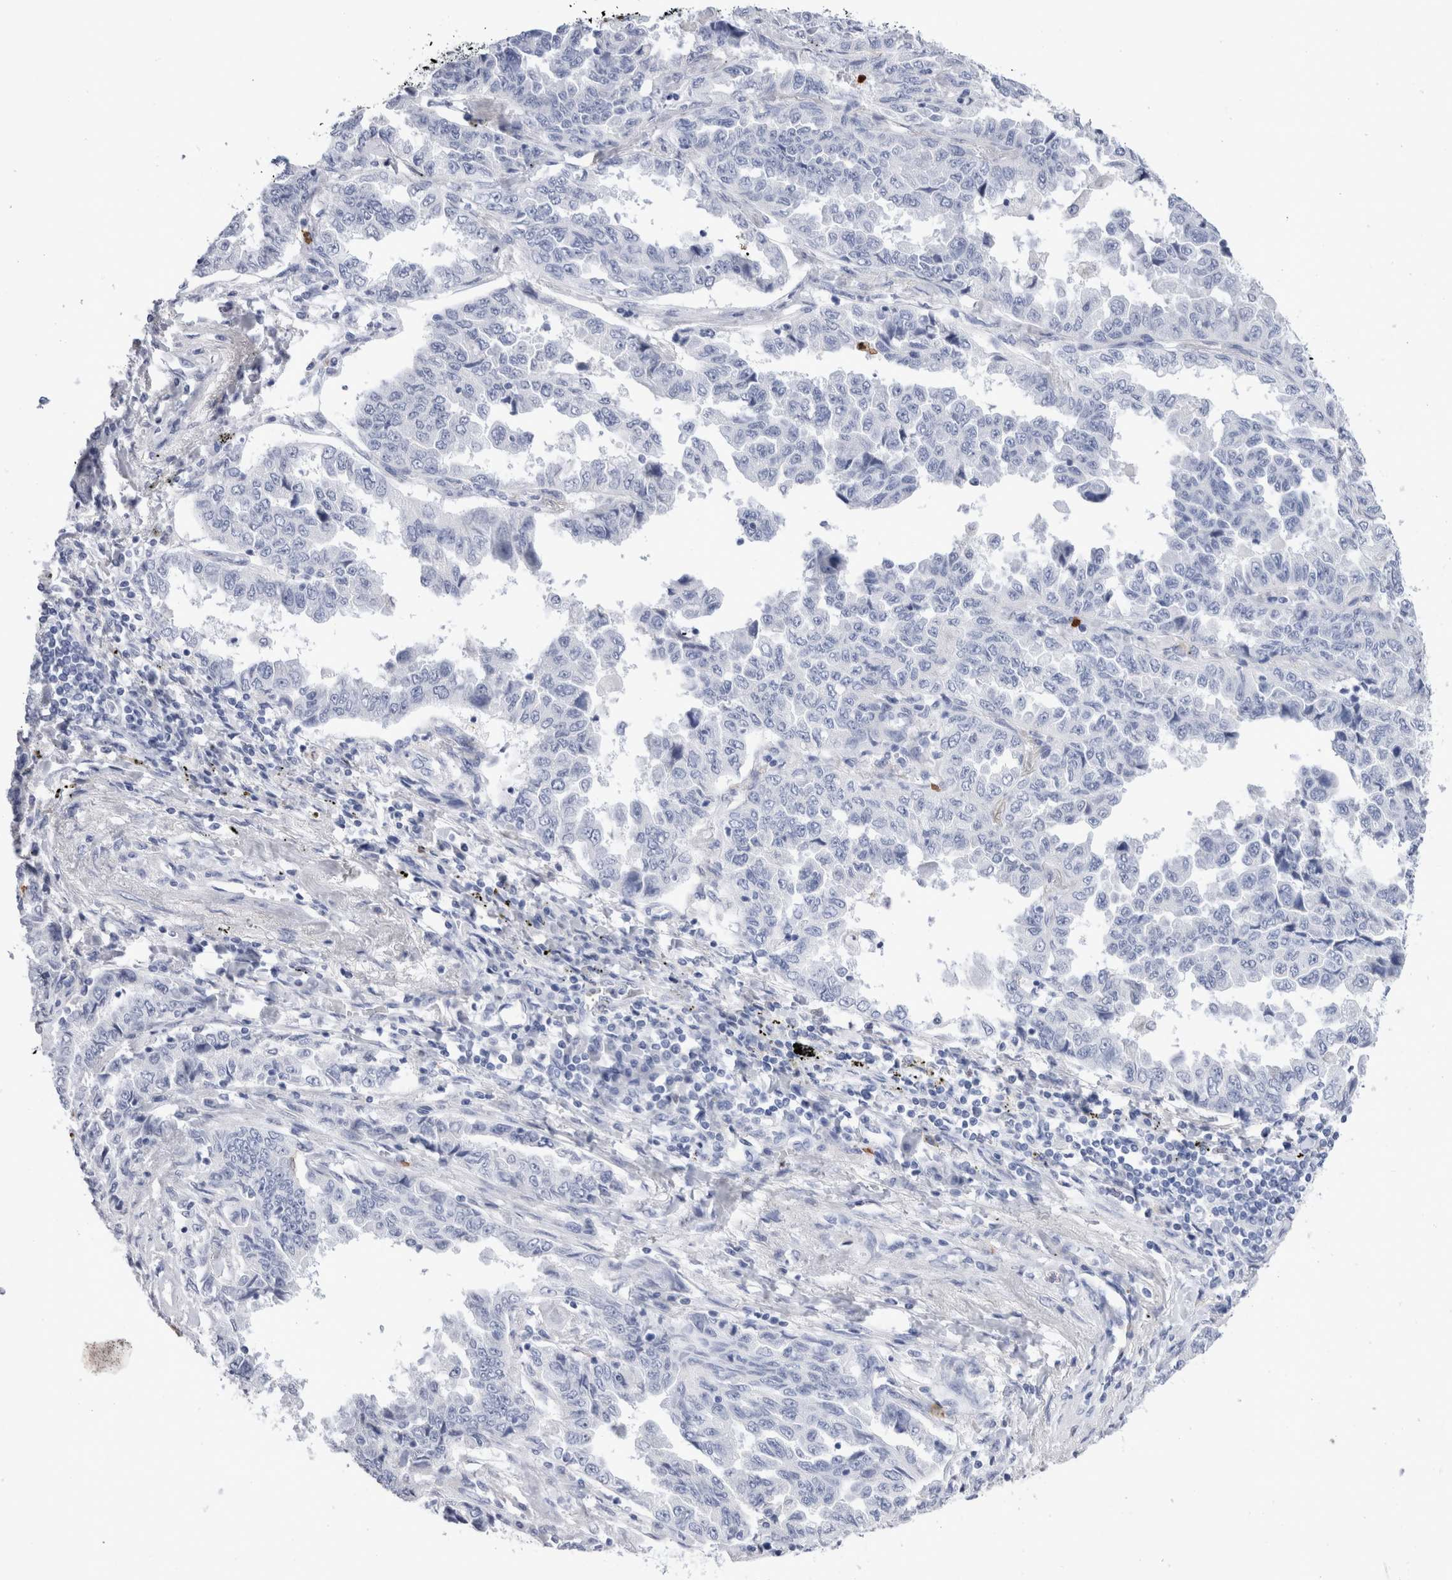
{"staining": {"intensity": "negative", "quantity": "none", "location": "none"}, "tissue": "lung cancer", "cell_type": "Tumor cells", "image_type": "cancer", "snomed": [{"axis": "morphology", "description": "Adenocarcinoma, NOS"}, {"axis": "topography", "description": "Lung"}], "caption": "Image shows no protein staining in tumor cells of adenocarcinoma (lung) tissue.", "gene": "SLC10A5", "patient": {"sex": "female", "age": 51}}